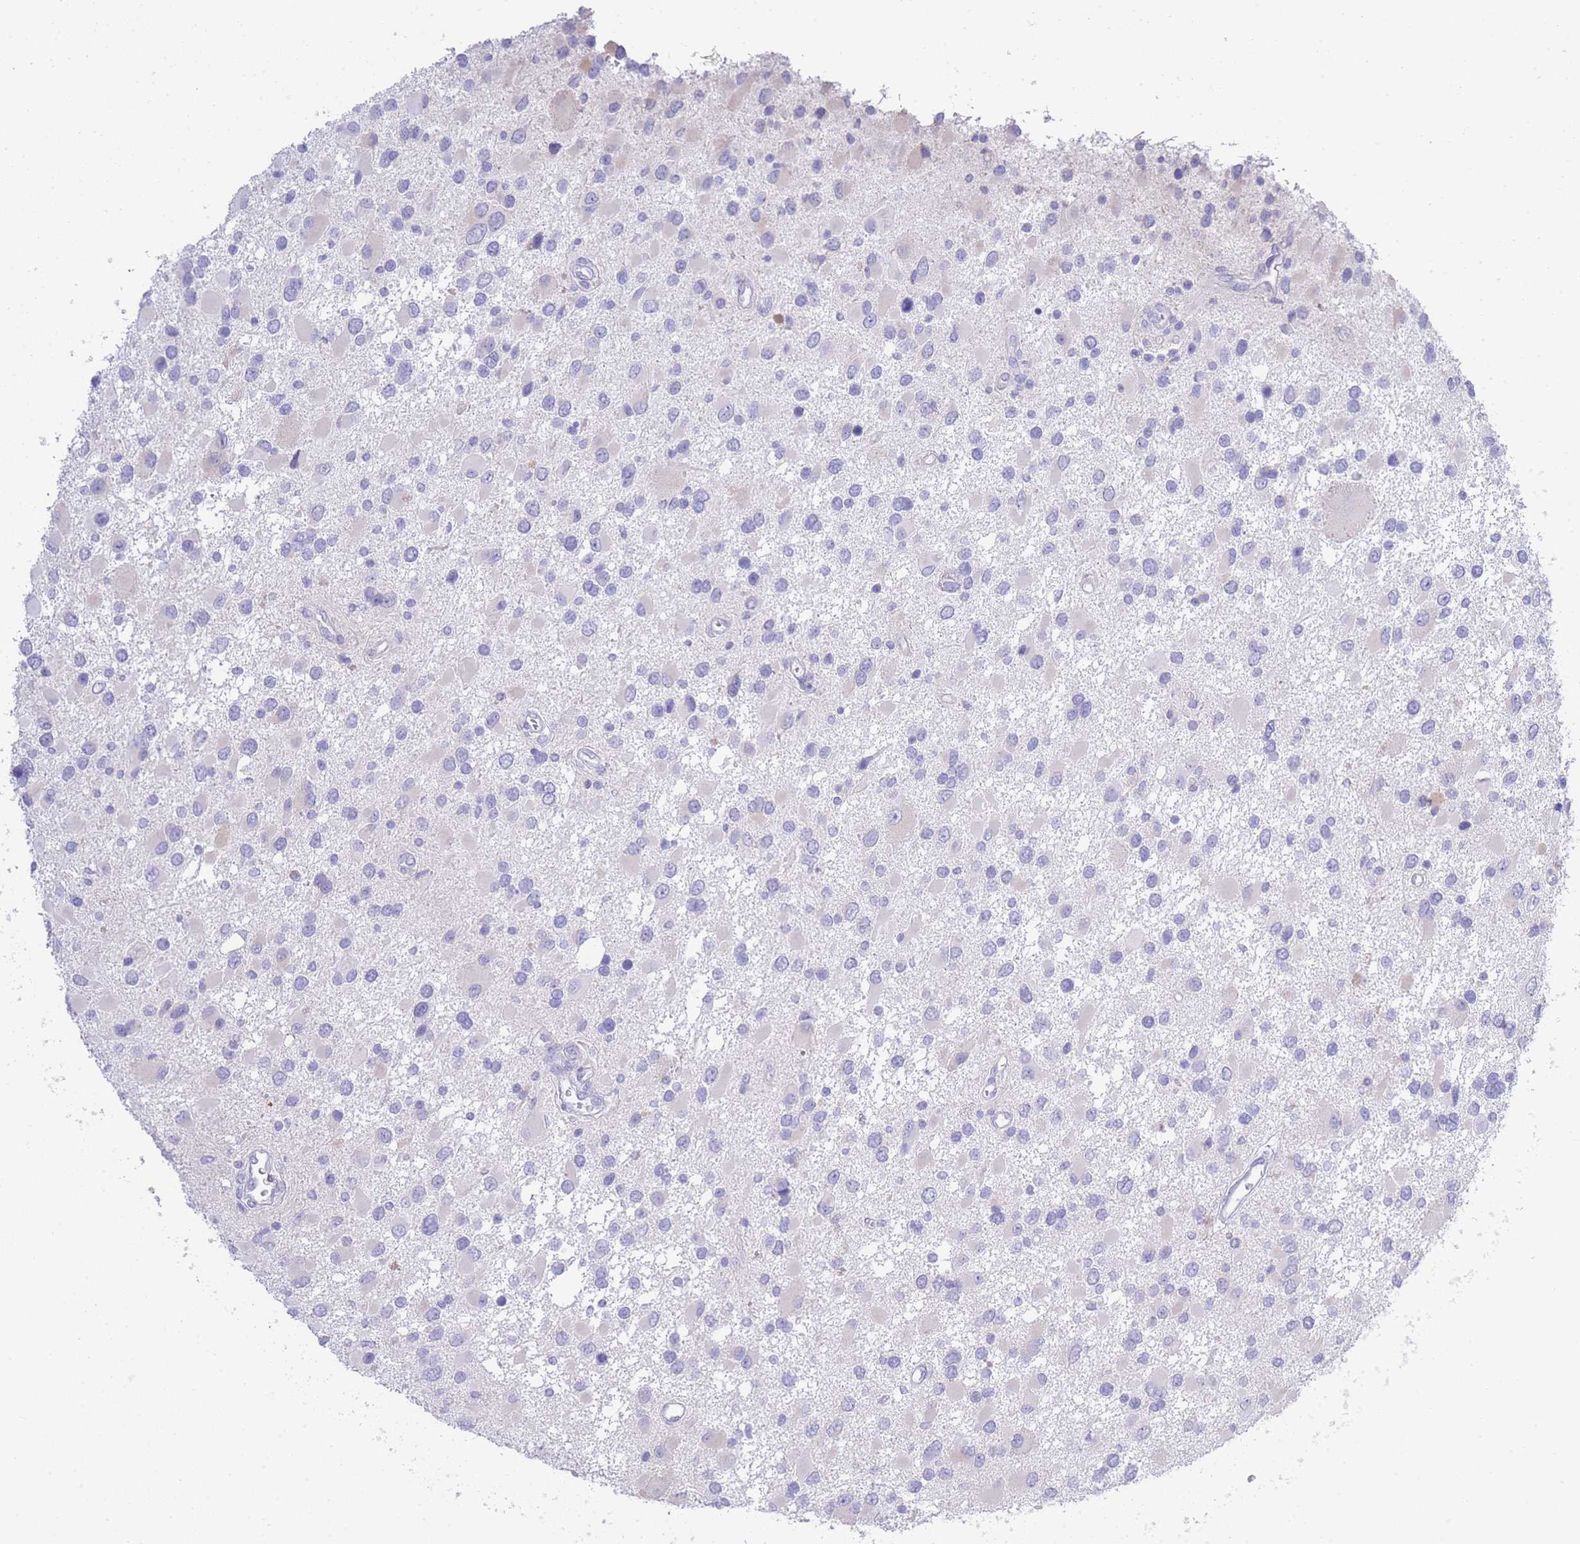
{"staining": {"intensity": "negative", "quantity": "none", "location": "none"}, "tissue": "glioma", "cell_type": "Tumor cells", "image_type": "cancer", "snomed": [{"axis": "morphology", "description": "Glioma, malignant, High grade"}, {"axis": "topography", "description": "Brain"}], "caption": "DAB (3,3'-diaminobenzidine) immunohistochemical staining of human glioma demonstrates no significant staining in tumor cells. (Immunohistochemistry (ihc), brightfield microscopy, high magnification).", "gene": "LRRC37A", "patient": {"sex": "male", "age": 53}}